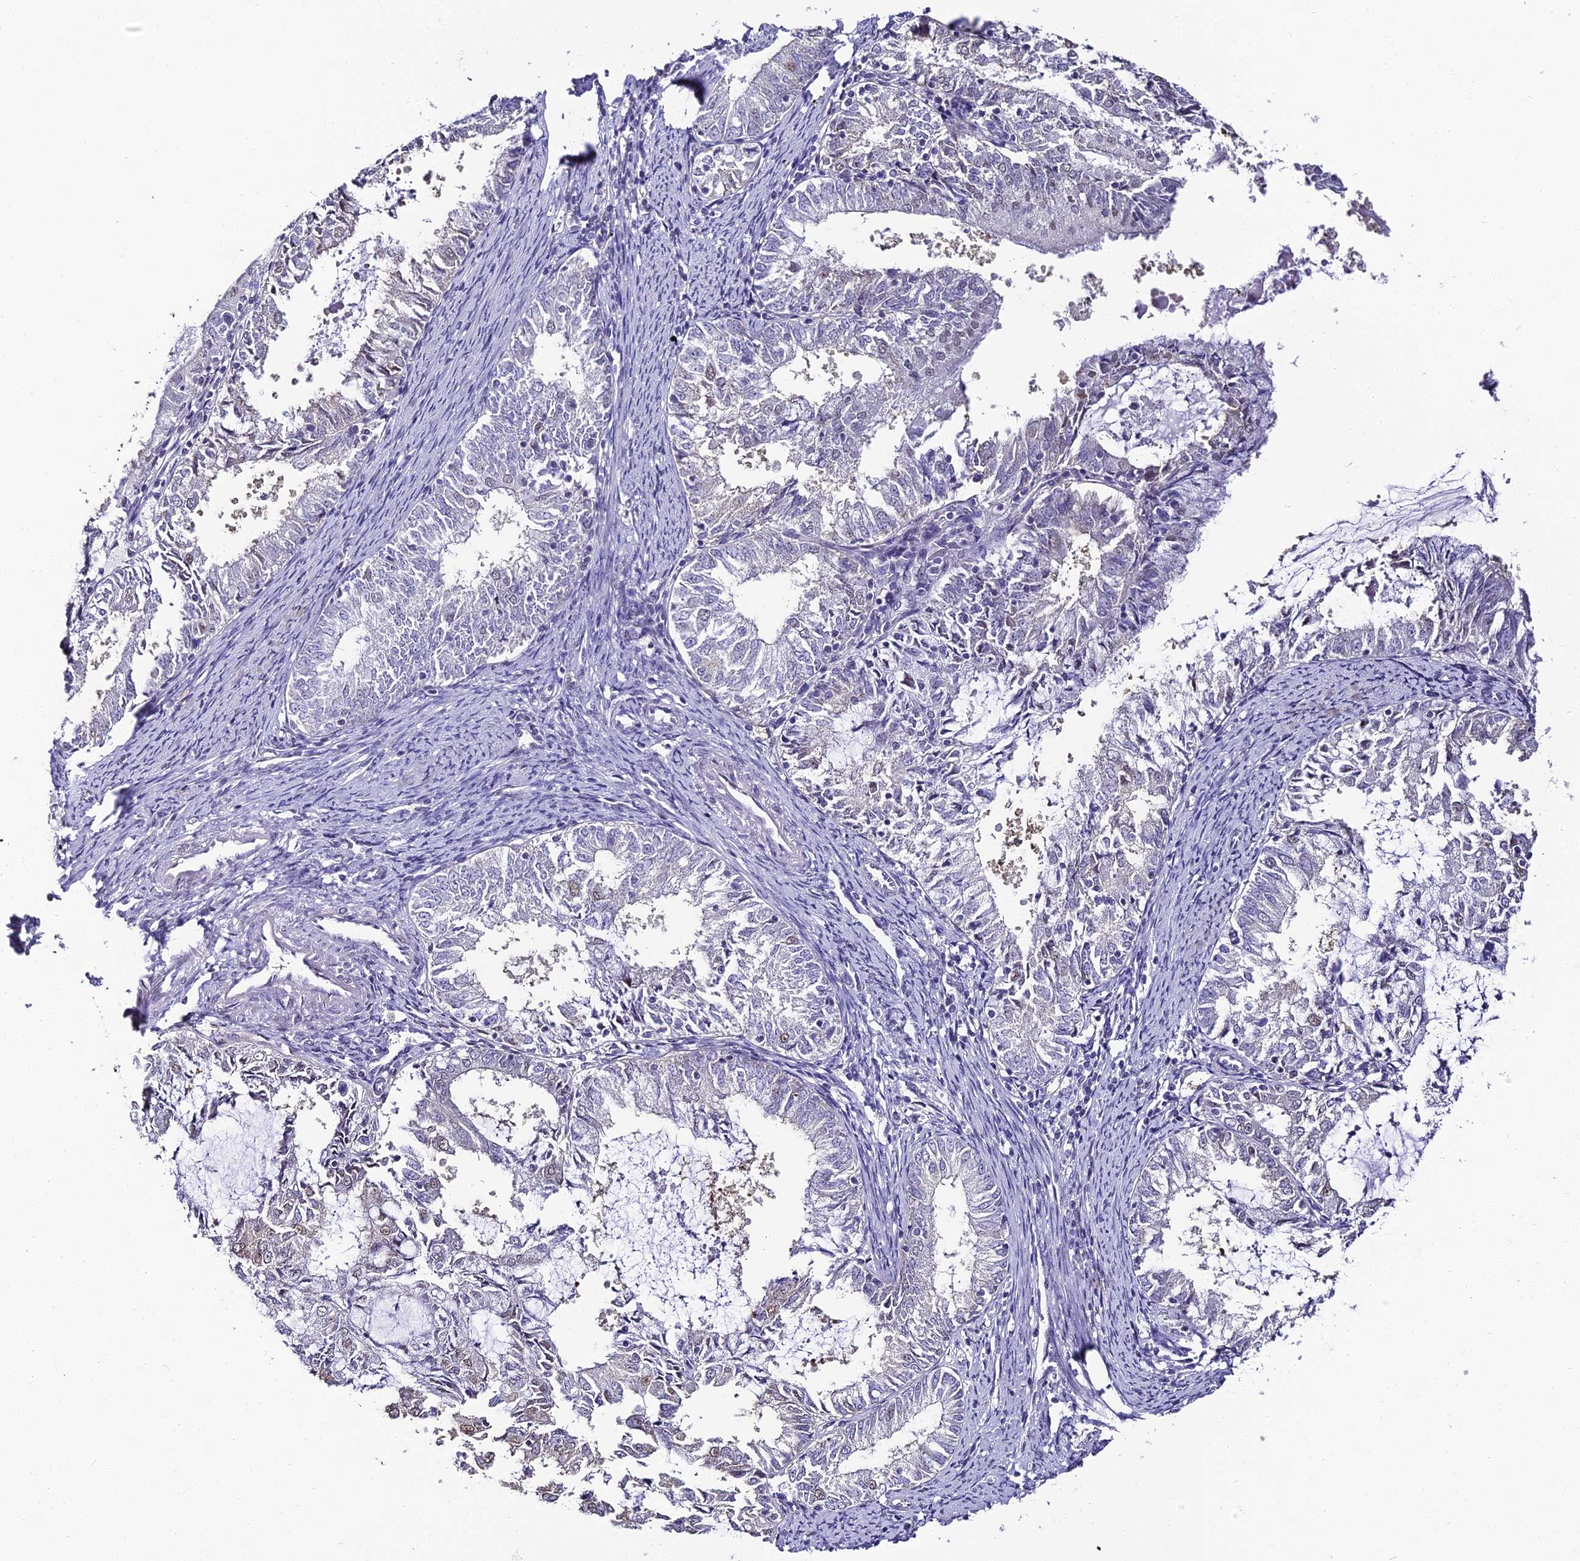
{"staining": {"intensity": "negative", "quantity": "none", "location": "none"}, "tissue": "endometrial cancer", "cell_type": "Tumor cells", "image_type": "cancer", "snomed": [{"axis": "morphology", "description": "Adenocarcinoma, NOS"}, {"axis": "topography", "description": "Endometrium"}], "caption": "Immunohistochemistry (IHC) micrograph of neoplastic tissue: human endometrial cancer stained with DAB (3,3'-diaminobenzidine) shows no significant protein staining in tumor cells.", "gene": "ABHD14A-ACY1", "patient": {"sex": "female", "age": 57}}